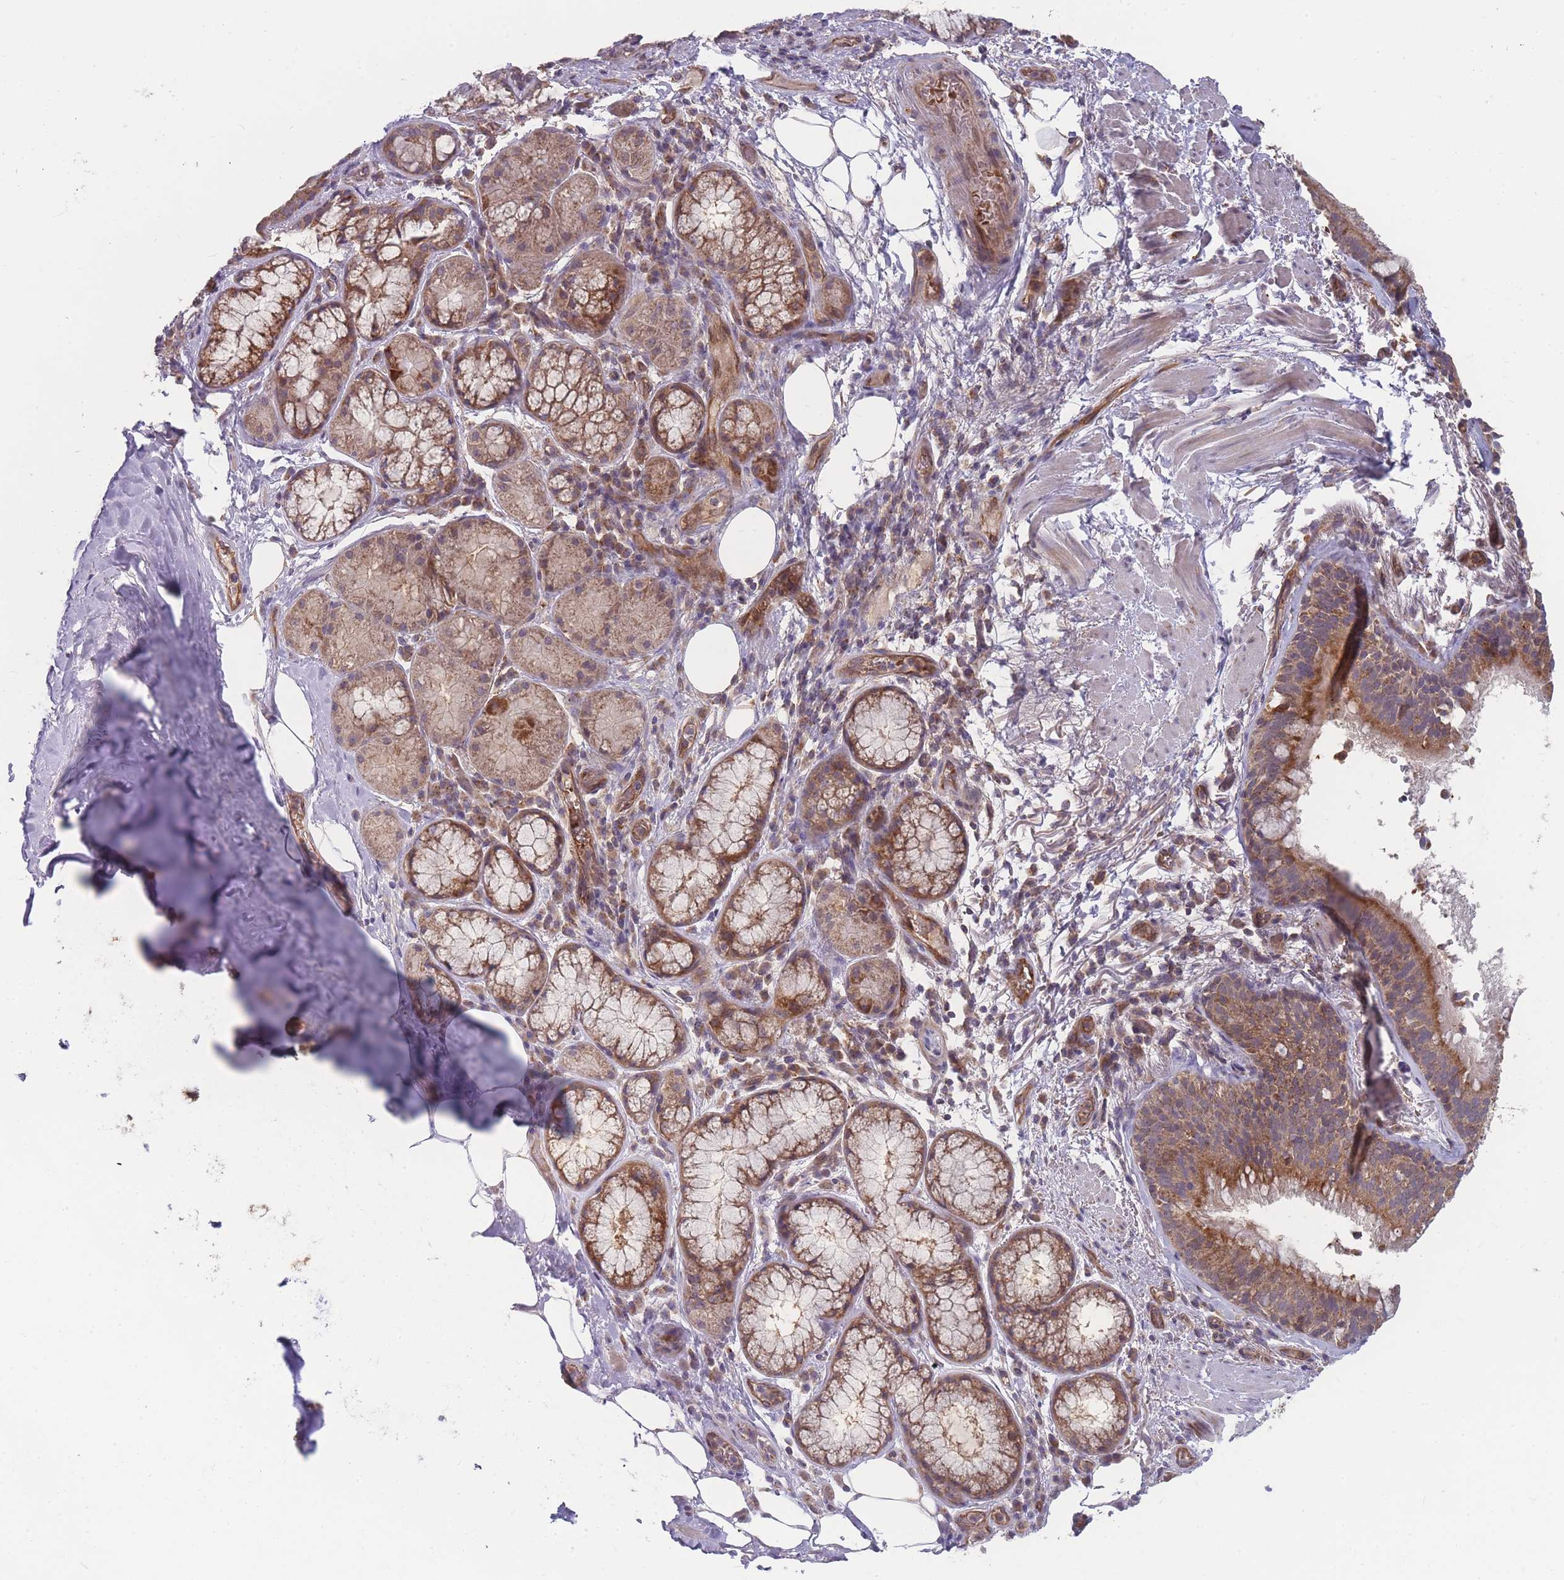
{"staining": {"intensity": "negative", "quantity": "none", "location": "none"}, "tissue": "adipose tissue", "cell_type": "Adipocytes", "image_type": "normal", "snomed": [{"axis": "morphology", "description": "Normal tissue, NOS"}, {"axis": "topography", "description": "Lymph node"}, {"axis": "topography", "description": "Cartilage tissue"}, {"axis": "topography", "description": "Bronchus"}], "caption": "Protein analysis of benign adipose tissue demonstrates no significant positivity in adipocytes.", "gene": "SLC35B4", "patient": {"sex": "male", "age": 63}}